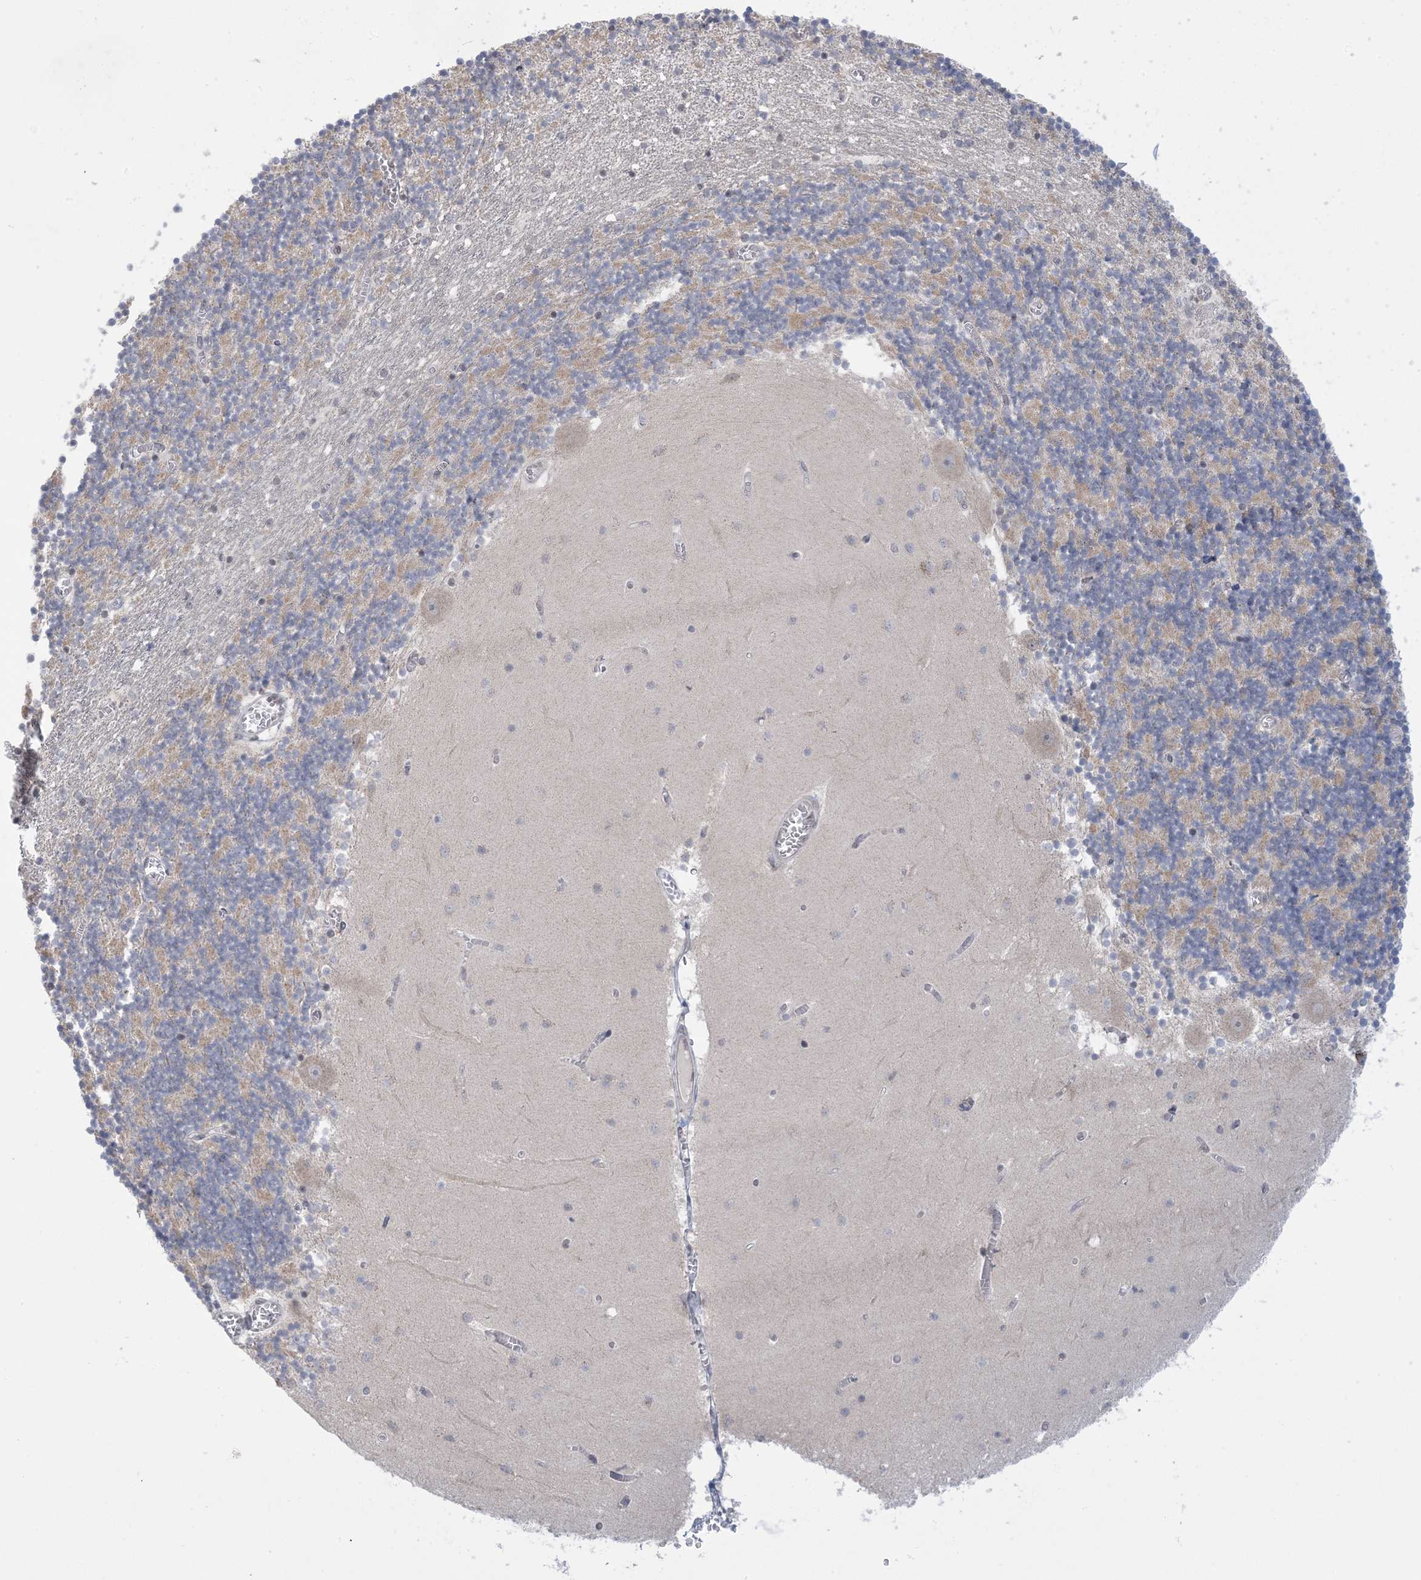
{"staining": {"intensity": "weak", "quantity": "25%-75%", "location": "cytoplasmic/membranous"}, "tissue": "cerebellum", "cell_type": "Cells in granular layer", "image_type": "normal", "snomed": [{"axis": "morphology", "description": "Normal tissue, NOS"}, {"axis": "topography", "description": "Cerebellum"}], "caption": "Immunohistochemistry photomicrograph of unremarkable cerebellum stained for a protein (brown), which exhibits low levels of weak cytoplasmic/membranous positivity in about 25%-75% of cells in granular layer.", "gene": "TRMT10C", "patient": {"sex": "female", "age": 28}}